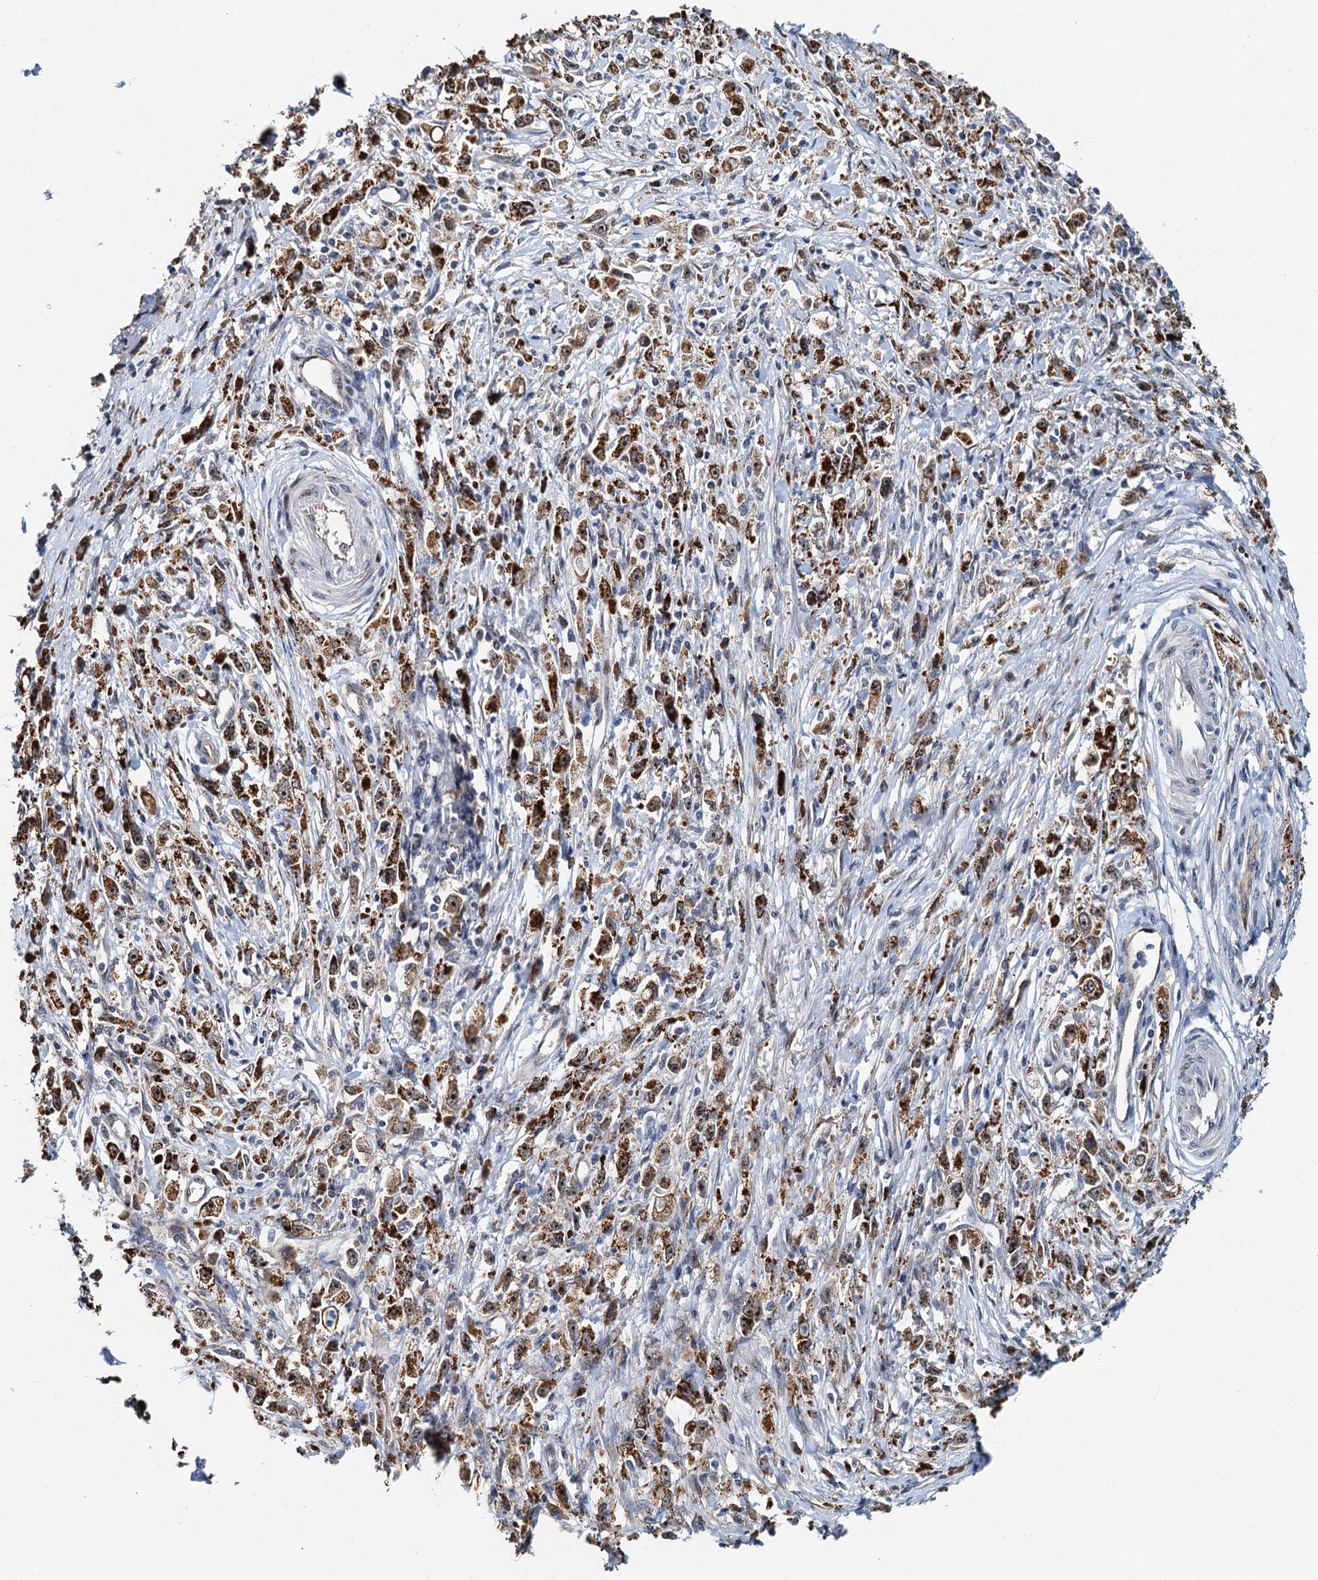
{"staining": {"intensity": "moderate", "quantity": ">75%", "location": "cytoplasmic/membranous,nuclear"}, "tissue": "stomach cancer", "cell_type": "Tumor cells", "image_type": "cancer", "snomed": [{"axis": "morphology", "description": "Adenocarcinoma, NOS"}, {"axis": "topography", "description": "Stomach"}], "caption": "Protein staining displays moderate cytoplasmic/membranous and nuclear staining in approximately >75% of tumor cells in stomach cancer. The protein of interest is stained brown, and the nuclei are stained in blue (DAB IHC with brightfield microscopy, high magnification).", "gene": "DNAJC21", "patient": {"sex": "female", "age": 59}}